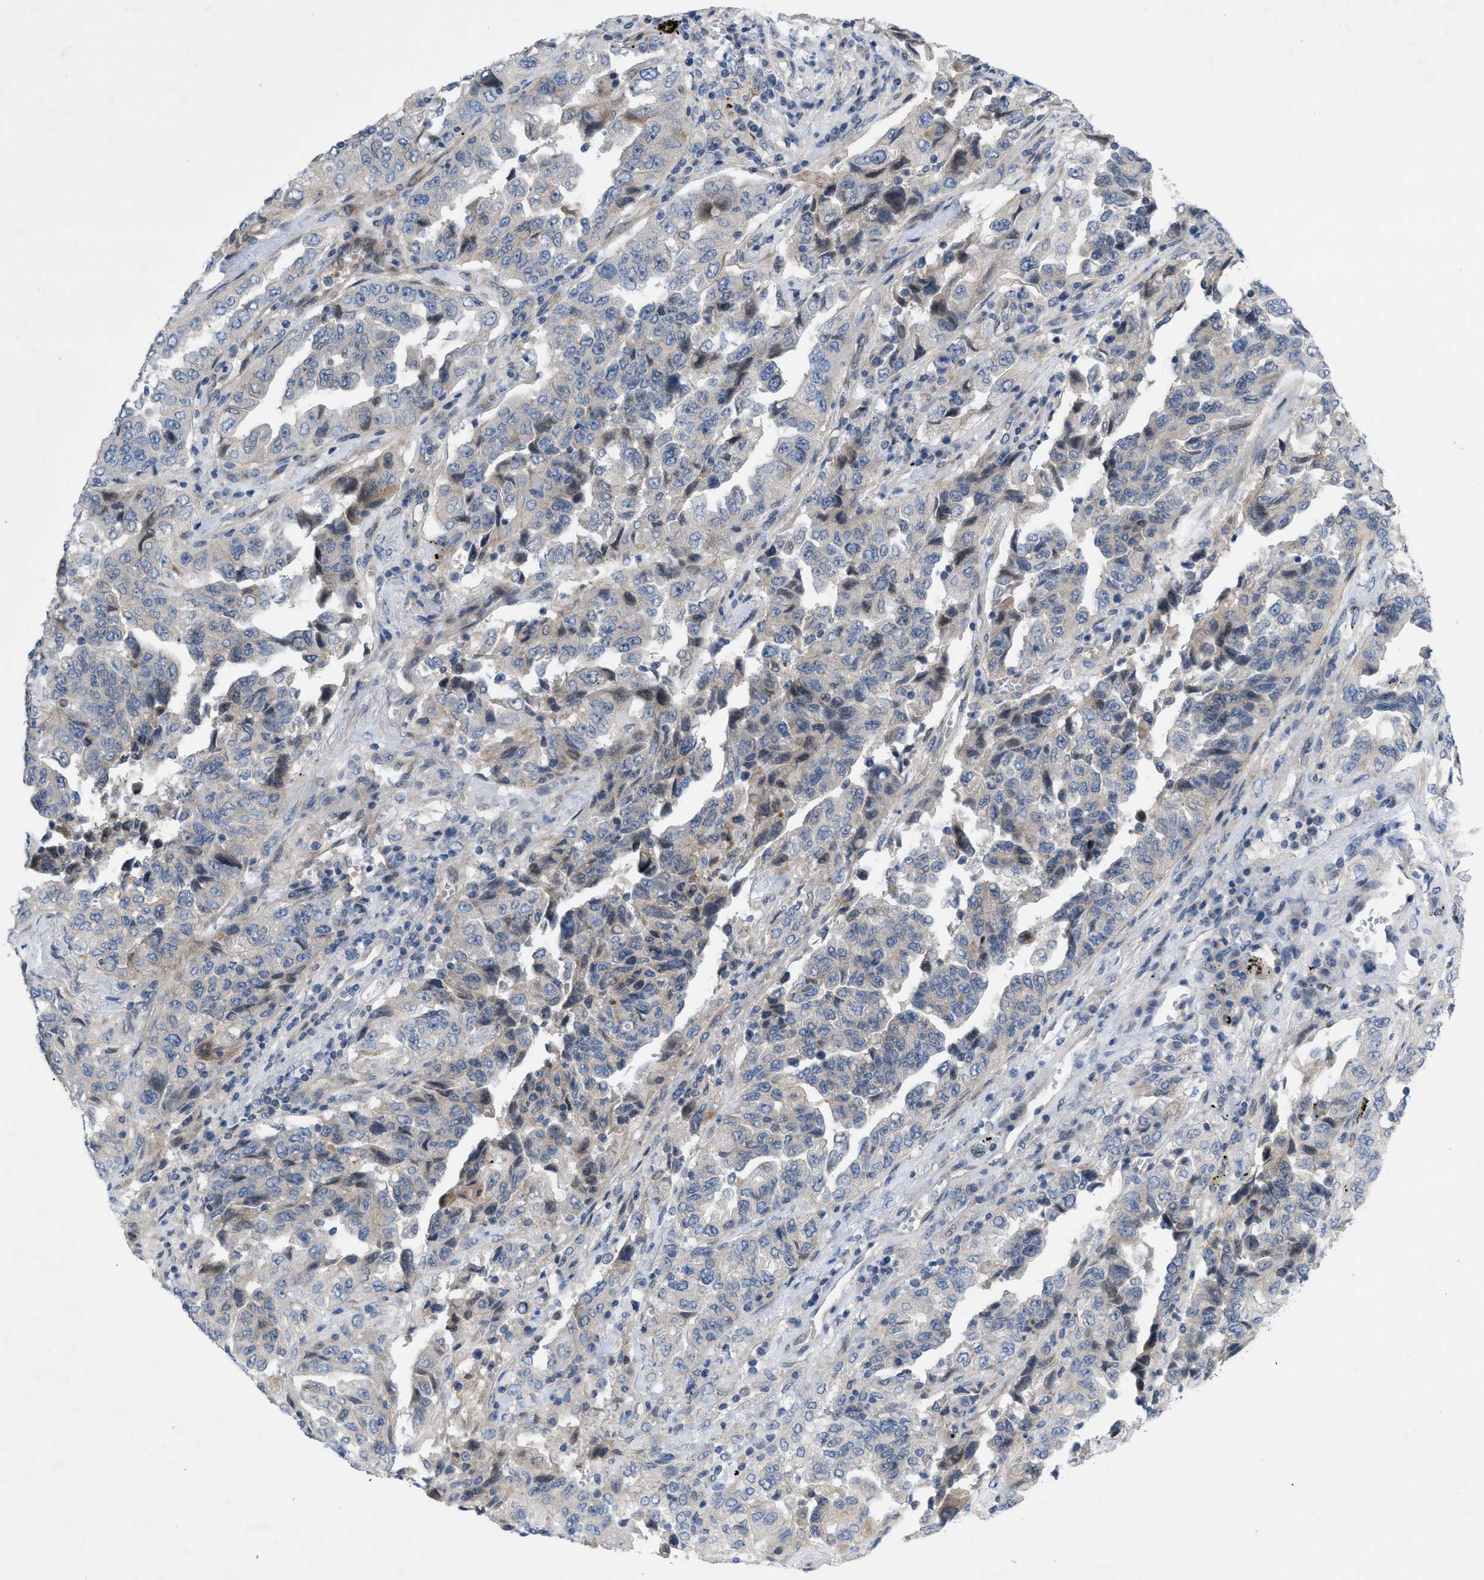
{"staining": {"intensity": "negative", "quantity": "none", "location": "none"}, "tissue": "lung cancer", "cell_type": "Tumor cells", "image_type": "cancer", "snomed": [{"axis": "morphology", "description": "Adenocarcinoma, NOS"}, {"axis": "topography", "description": "Lung"}], "caption": "An image of lung cancer stained for a protein exhibits no brown staining in tumor cells.", "gene": "NDEL1", "patient": {"sex": "female", "age": 51}}